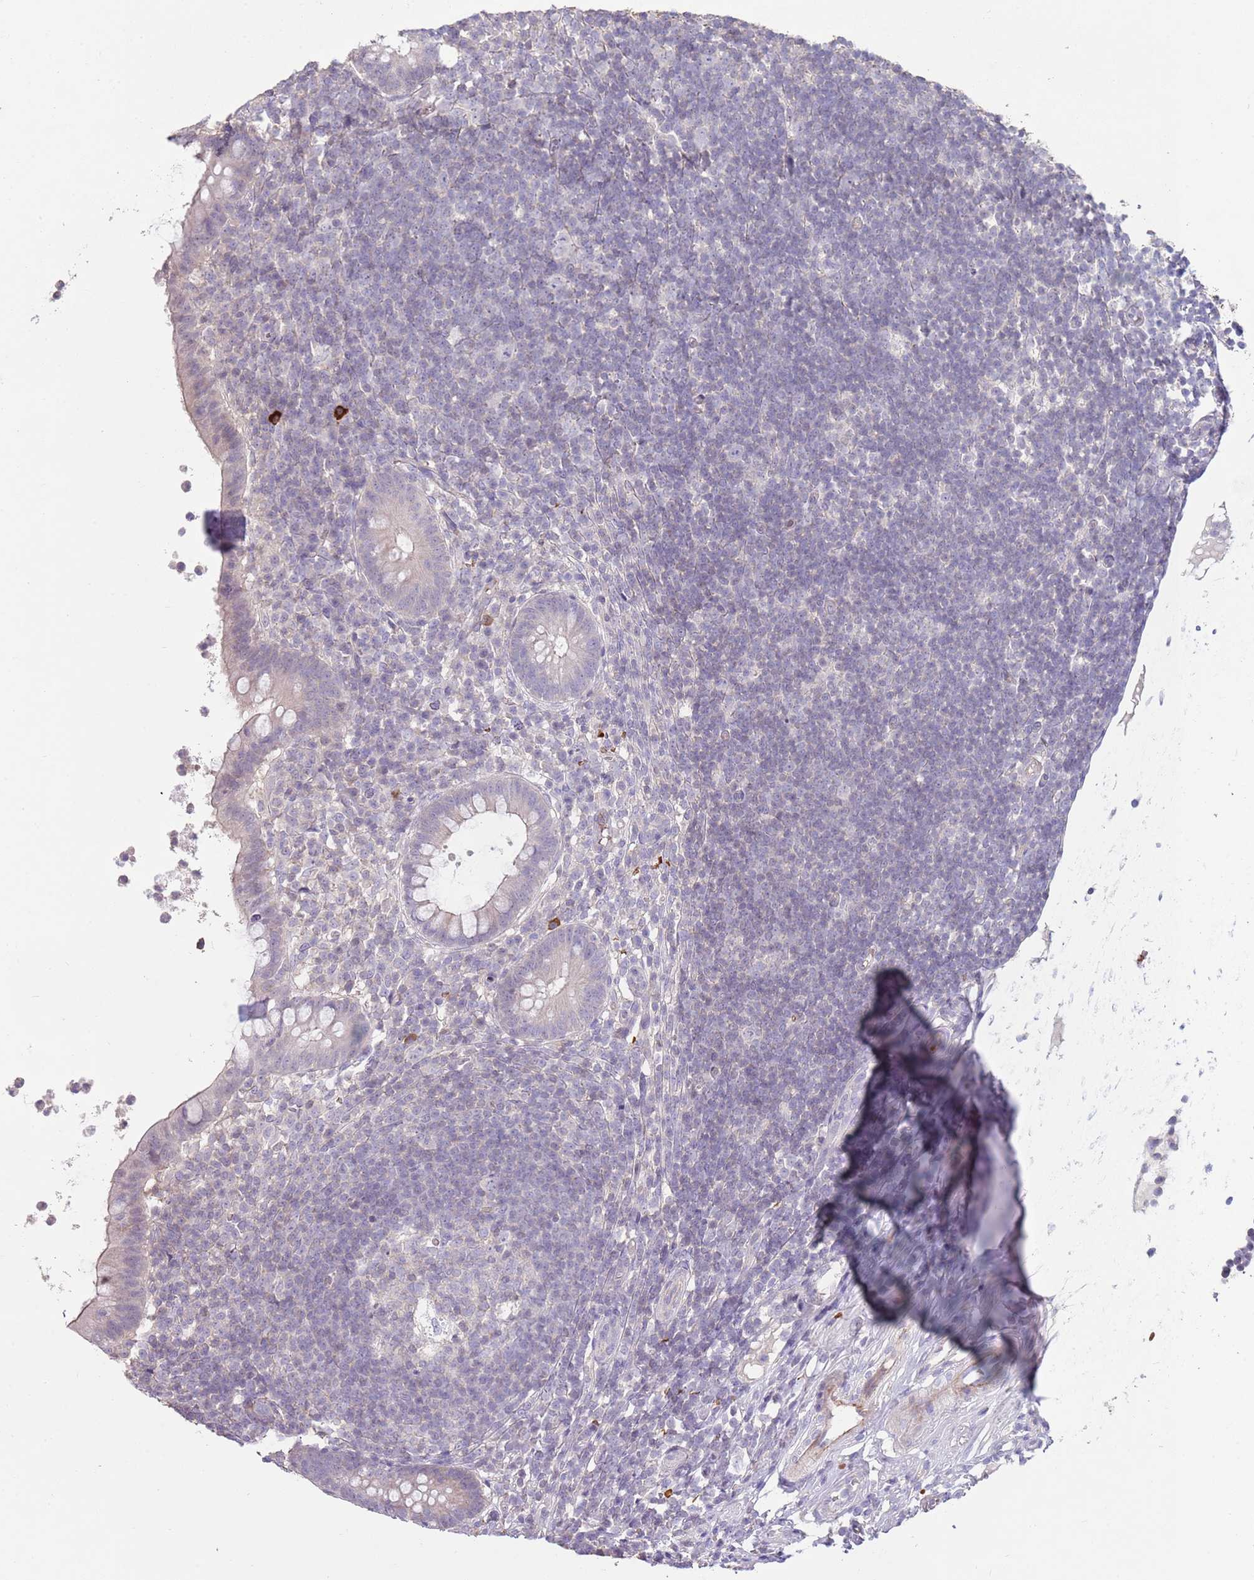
{"staining": {"intensity": "moderate", "quantity": "<25%", "location": "cytoplasmic/membranous"}, "tissue": "appendix", "cell_type": "Glandular cells", "image_type": "normal", "snomed": [{"axis": "morphology", "description": "Normal tissue, NOS"}, {"axis": "topography", "description": "Appendix"}], "caption": "The micrograph exhibits staining of normal appendix, revealing moderate cytoplasmic/membranous protein expression (brown color) within glandular cells. (IHC, brightfield microscopy, high magnification).", "gene": "ZNF14", "patient": {"sex": "female", "age": 56}}